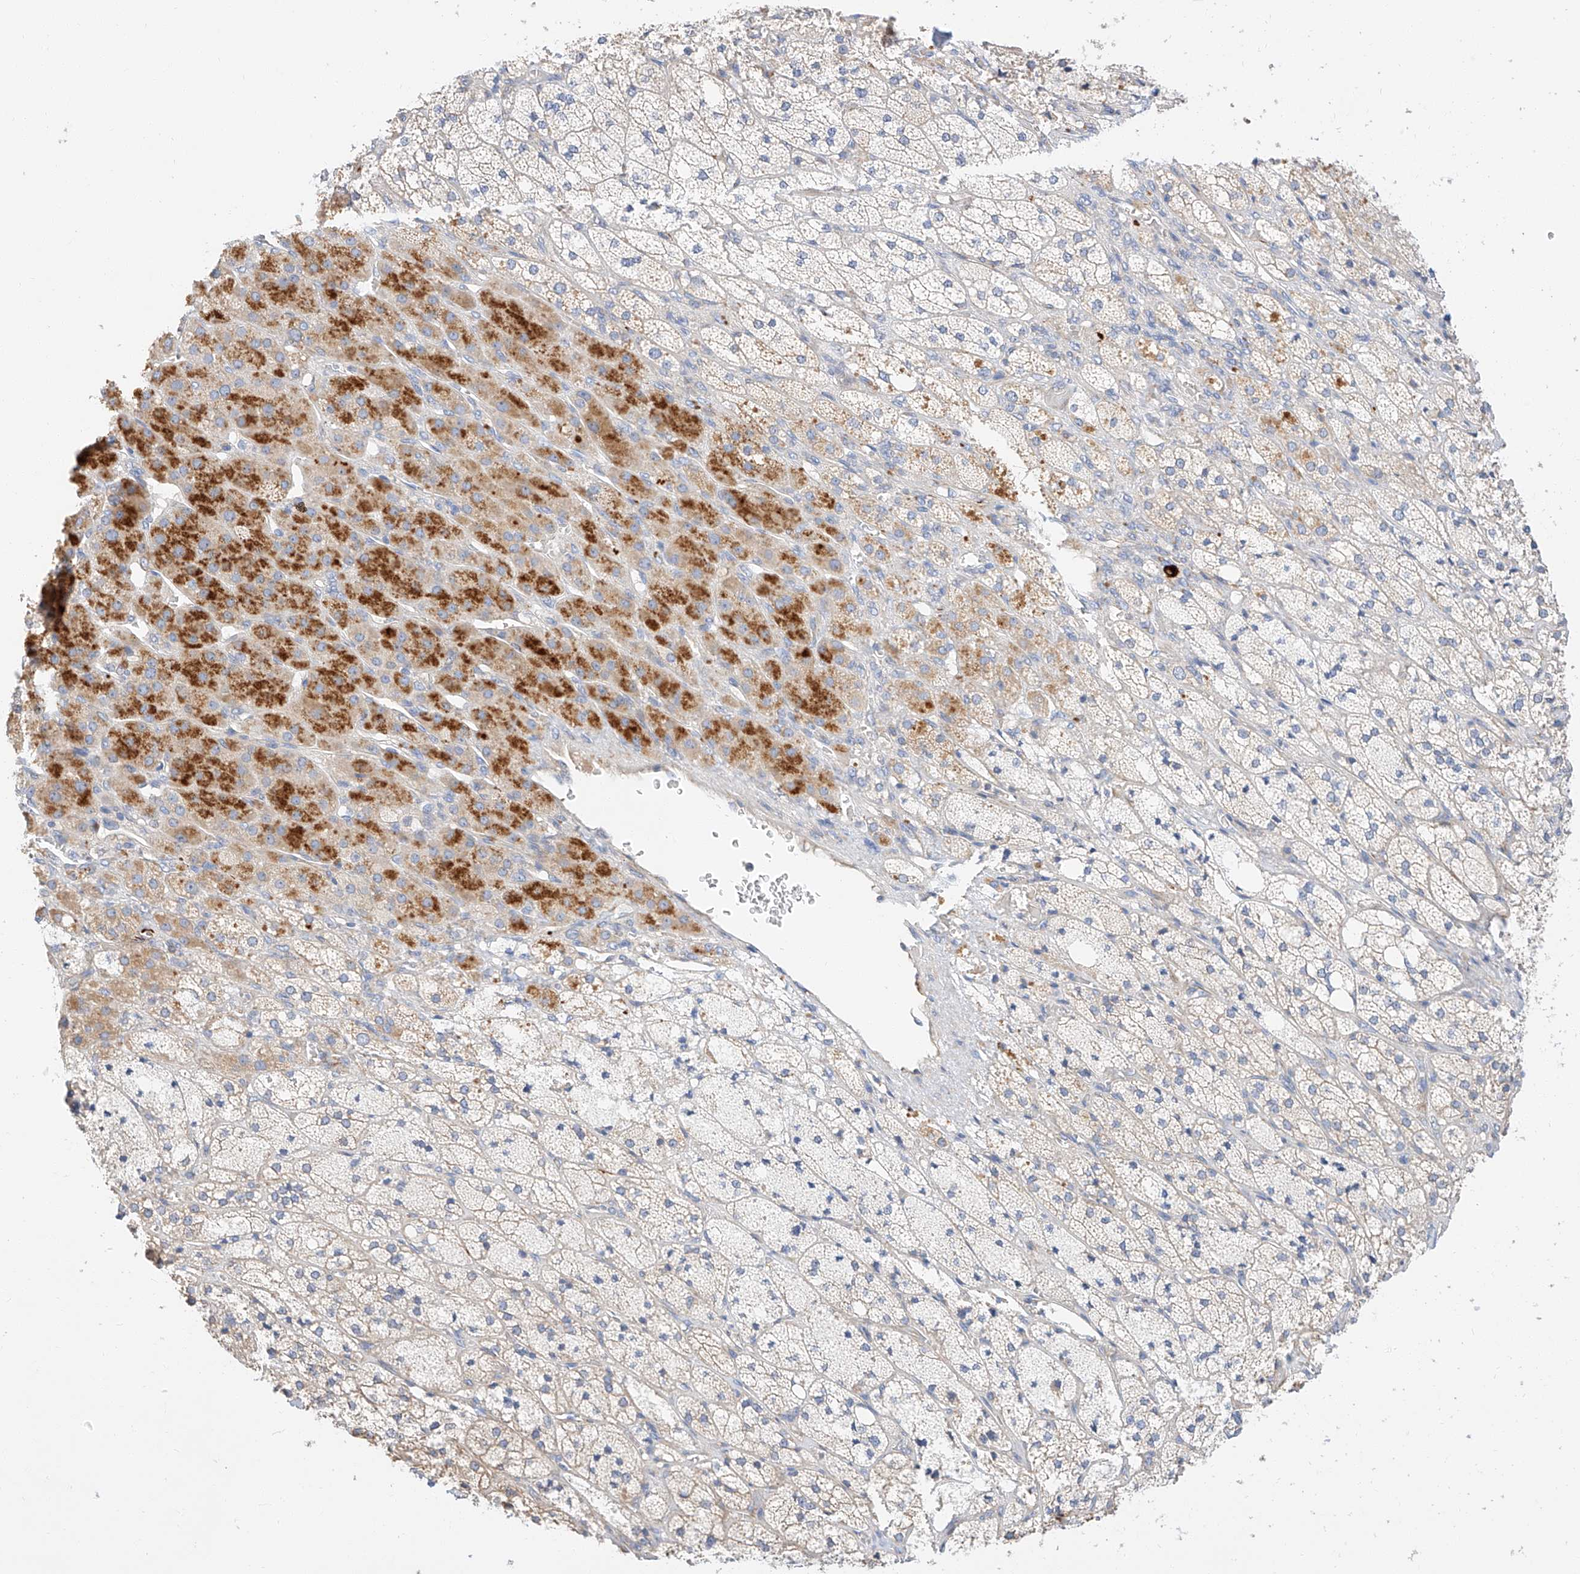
{"staining": {"intensity": "strong", "quantity": "<25%", "location": "cytoplasmic/membranous"}, "tissue": "adrenal gland", "cell_type": "Glandular cells", "image_type": "normal", "snomed": [{"axis": "morphology", "description": "Normal tissue, NOS"}, {"axis": "topography", "description": "Adrenal gland"}], "caption": "Protein staining of benign adrenal gland reveals strong cytoplasmic/membranous positivity in about <25% of glandular cells. The staining was performed using DAB to visualize the protein expression in brown, while the nuclei were stained in blue with hematoxylin (Magnification: 20x).", "gene": "GLMN", "patient": {"sex": "male", "age": 61}}